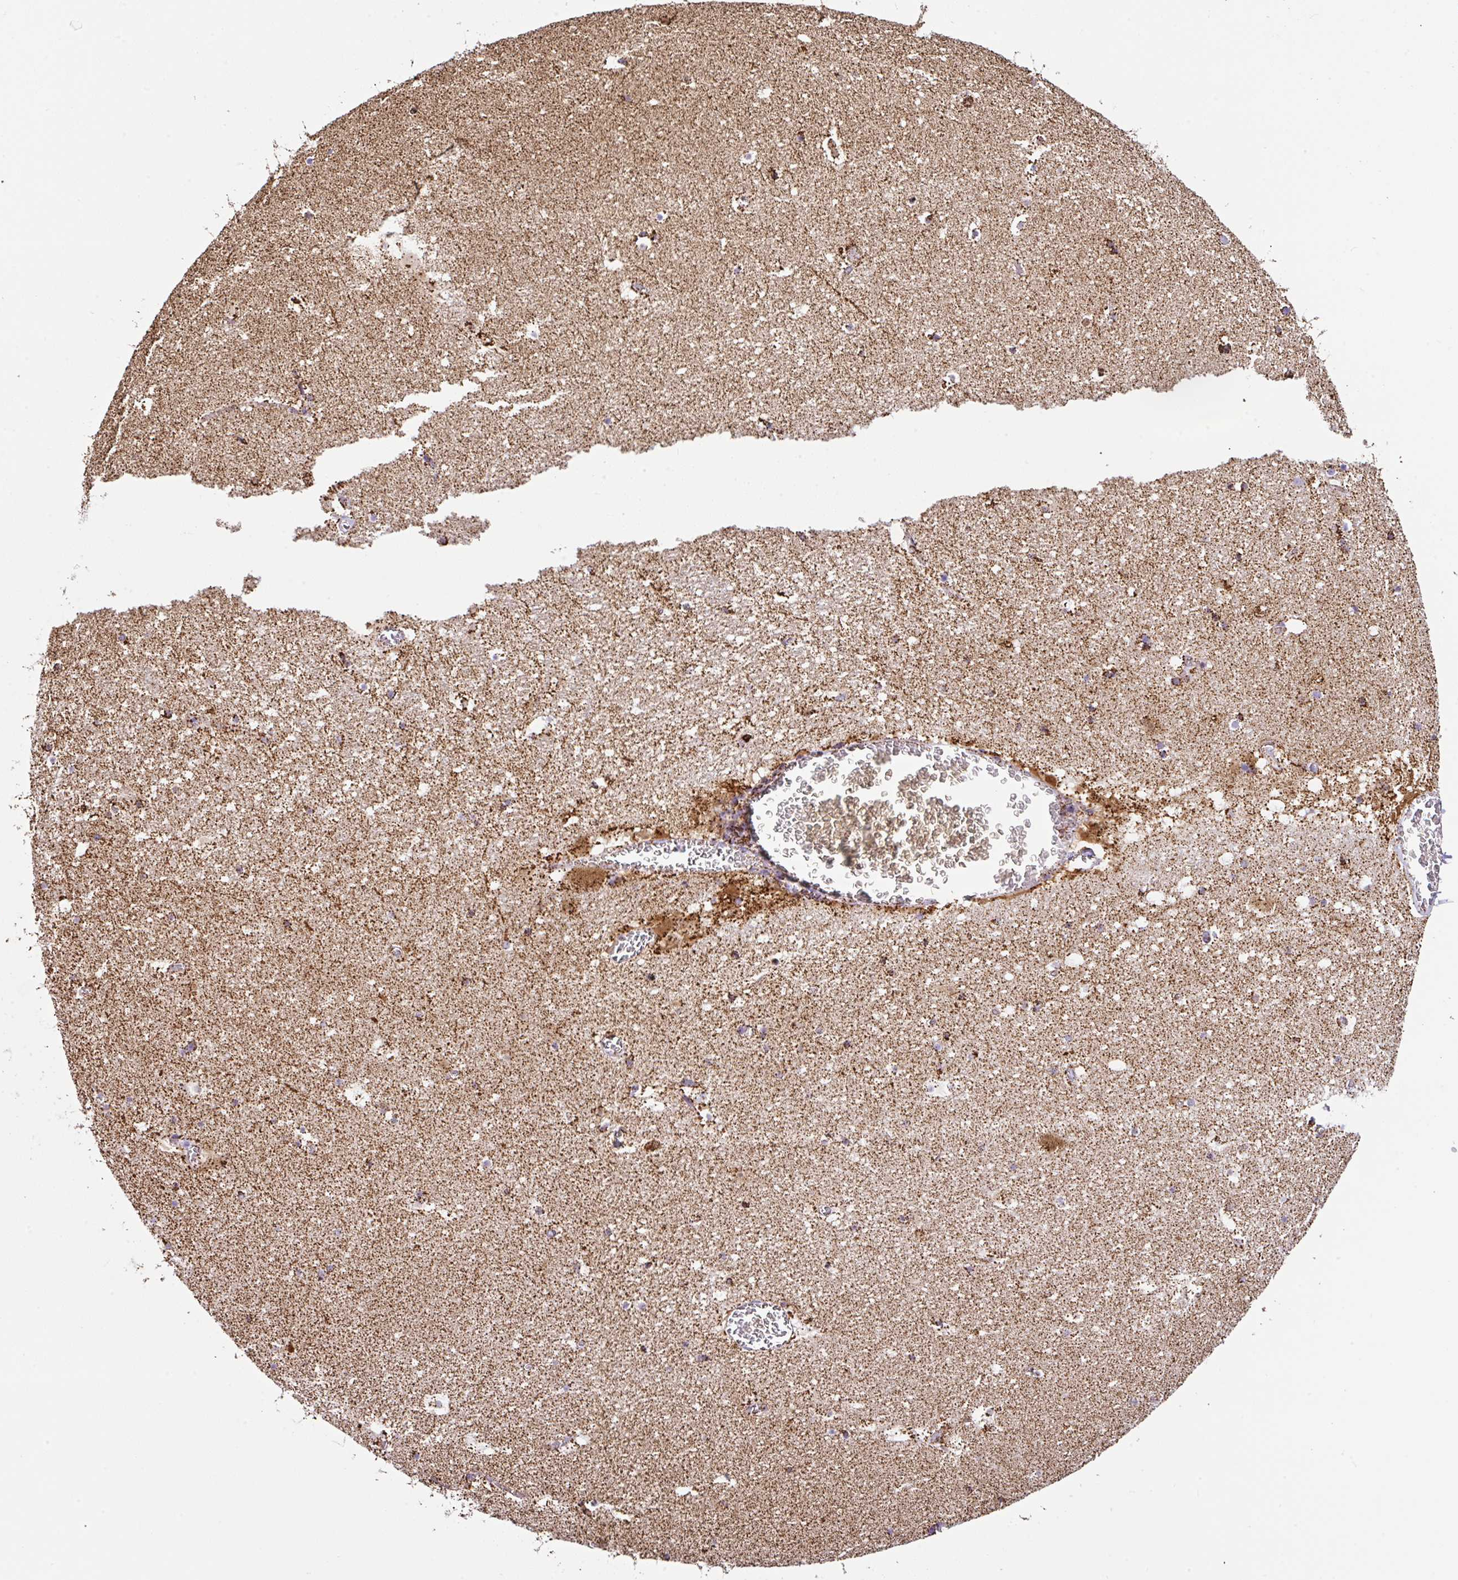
{"staining": {"intensity": "strong", "quantity": "25%-75%", "location": "cytoplasmic/membranous"}, "tissue": "hippocampus", "cell_type": "Glial cells", "image_type": "normal", "snomed": [{"axis": "morphology", "description": "Normal tissue, NOS"}, {"axis": "topography", "description": "Hippocampus"}], "caption": "A micrograph of human hippocampus stained for a protein displays strong cytoplasmic/membranous brown staining in glial cells. The protein is shown in brown color, while the nuclei are stained blue.", "gene": "ANKRD33B", "patient": {"sex": "female", "age": 42}}